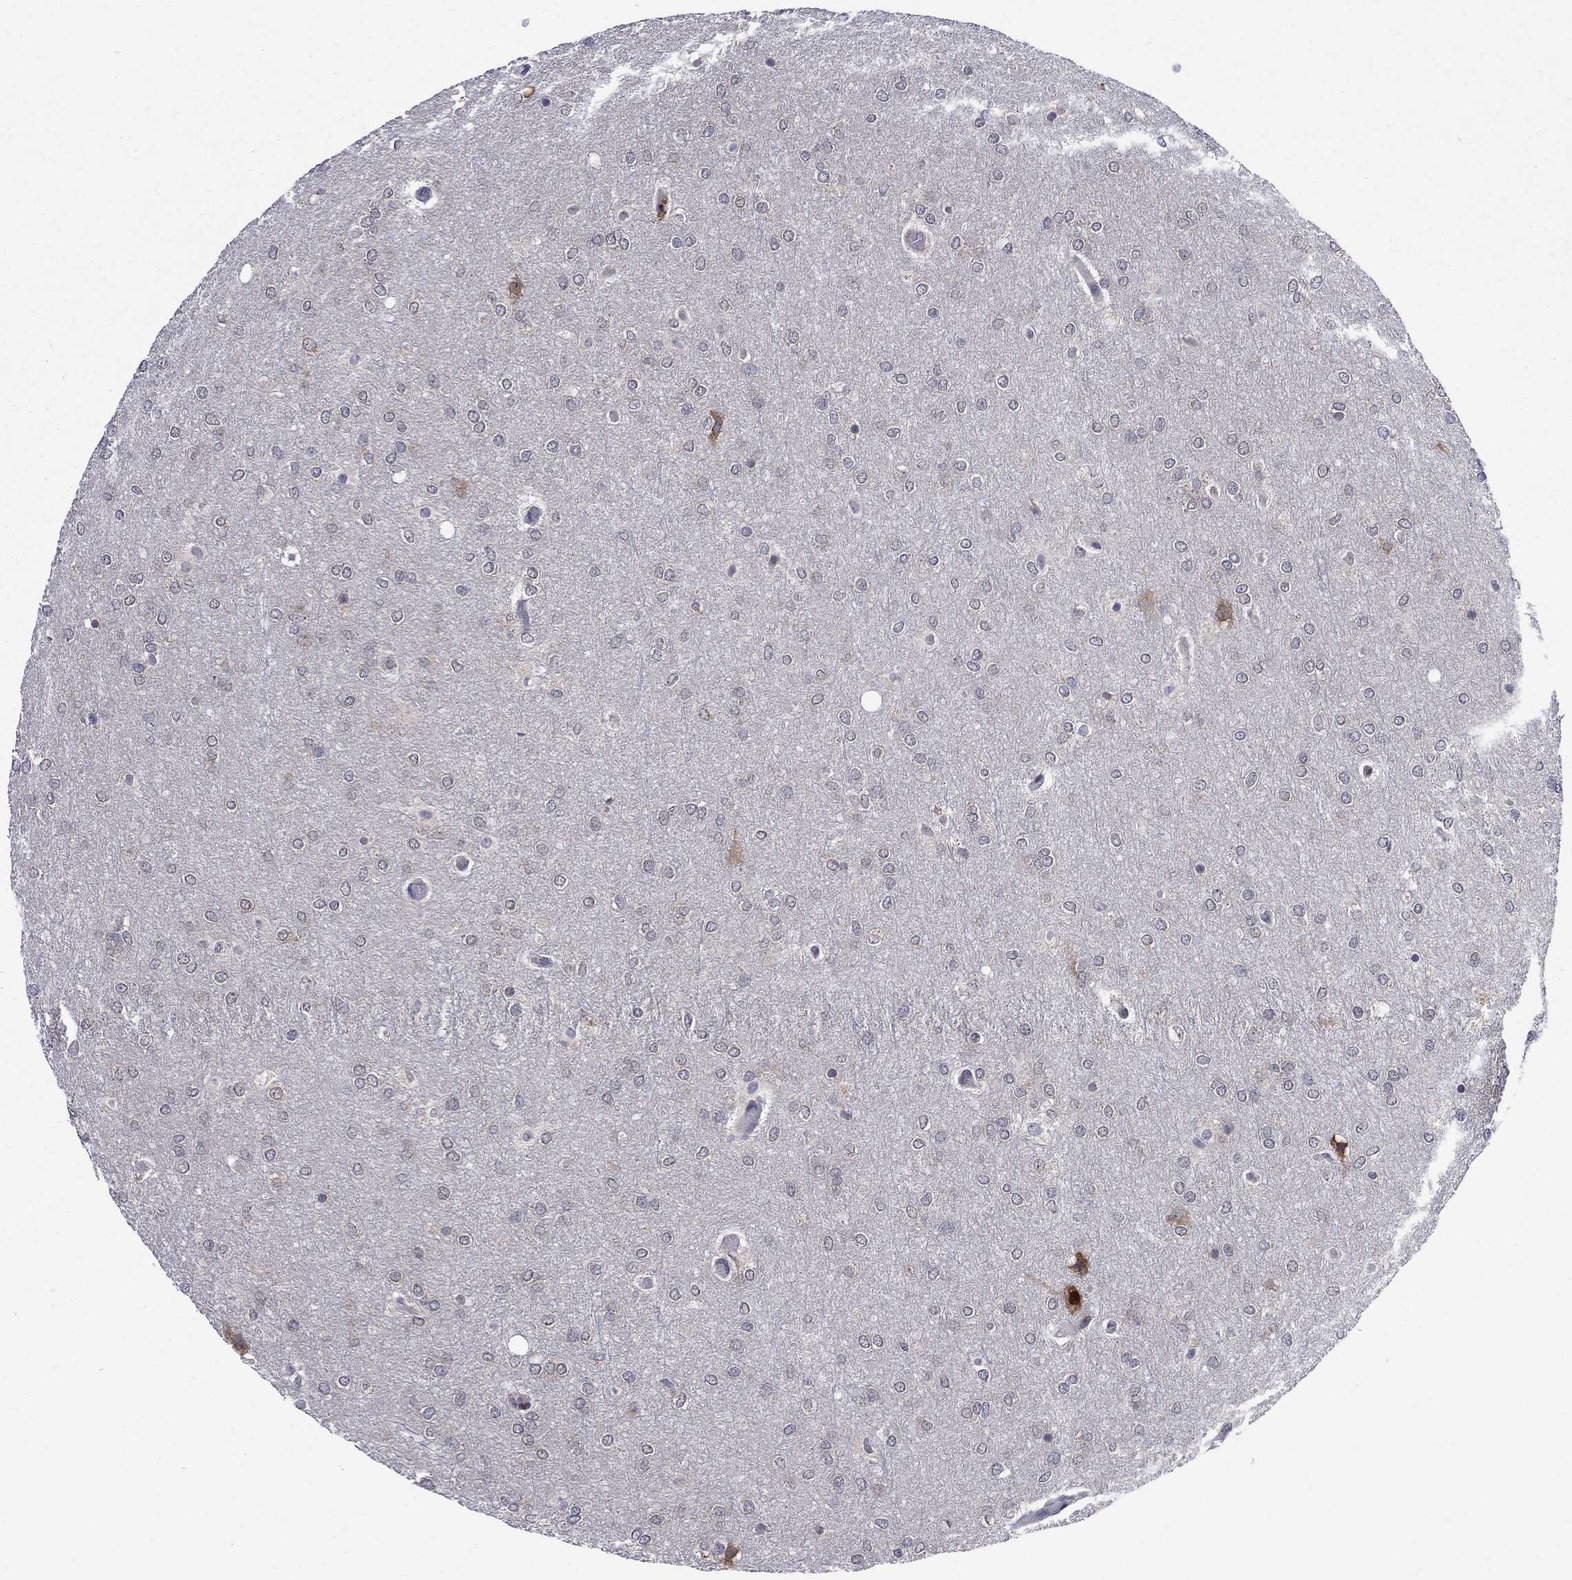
{"staining": {"intensity": "negative", "quantity": "none", "location": "none"}, "tissue": "glioma", "cell_type": "Tumor cells", "image_type": "cancer", "snomed": [{"axis": "morphology", "description": "Glioma, malignant, High grade"}, {"axis": "topography", "description": "Brain"}], "caption": "The immunohistochemistry photomicrograph has no significant staining in tumor cells of high-grade glioma (malignant) tissue.", "gene": "CNOT11", "patient": {"sex": "female", "age": 61}}